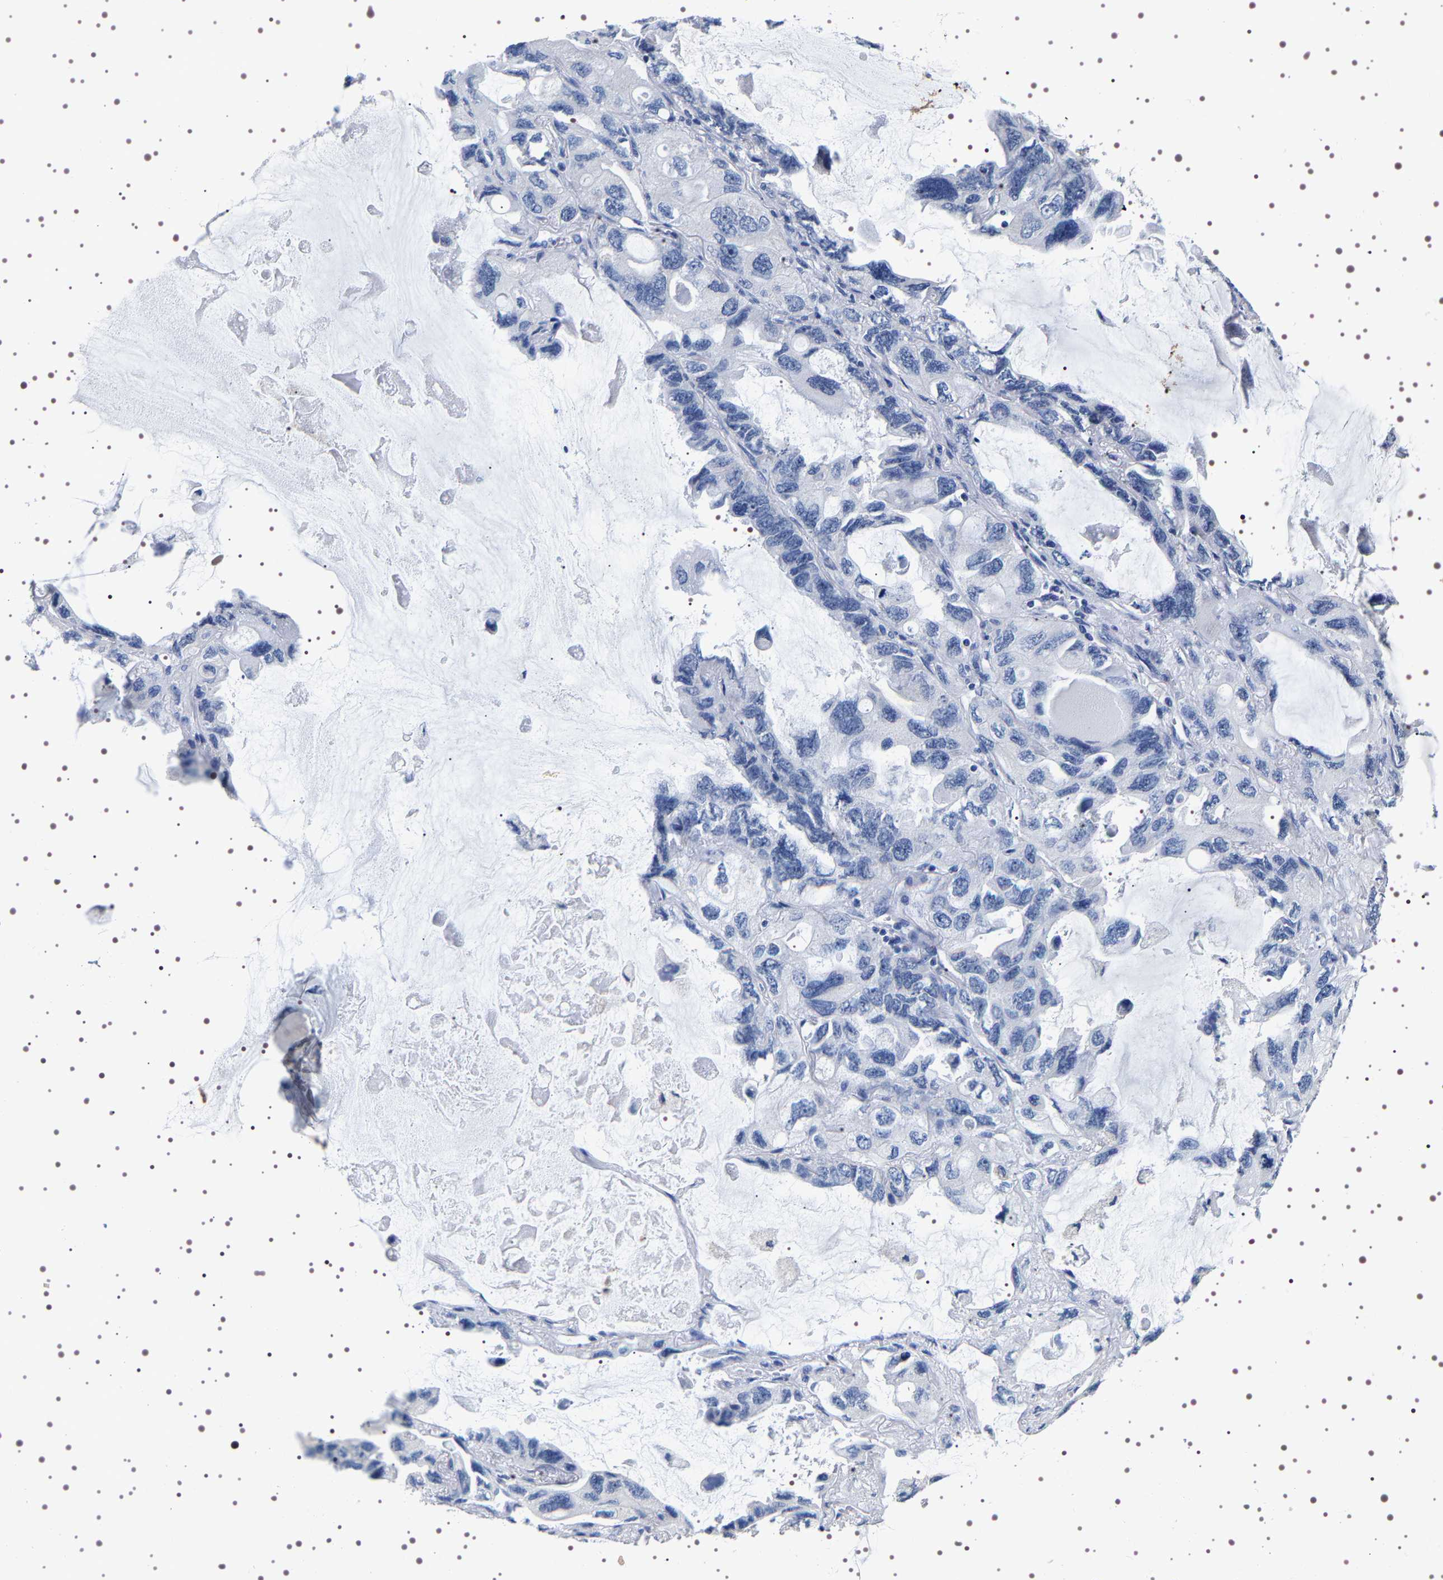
{"staining": {"intensity": "negative", "quantity": "none", "location": "none"}, "tissue": "lung cancer", "cell_type": "Tumor cells", "image_type": "cancer", "snomed": [{"axis": "morphology", "description": "Squamous cell carcinoma, NOS"}, {"axis": "topography", "description": "Lung"}], "caption": "There is no significant expression in tumor cells of lung cancer (squamous cell carcinoma).", "gene": "UBQLN3", "patient": {"sex": "female", "age": 73}}